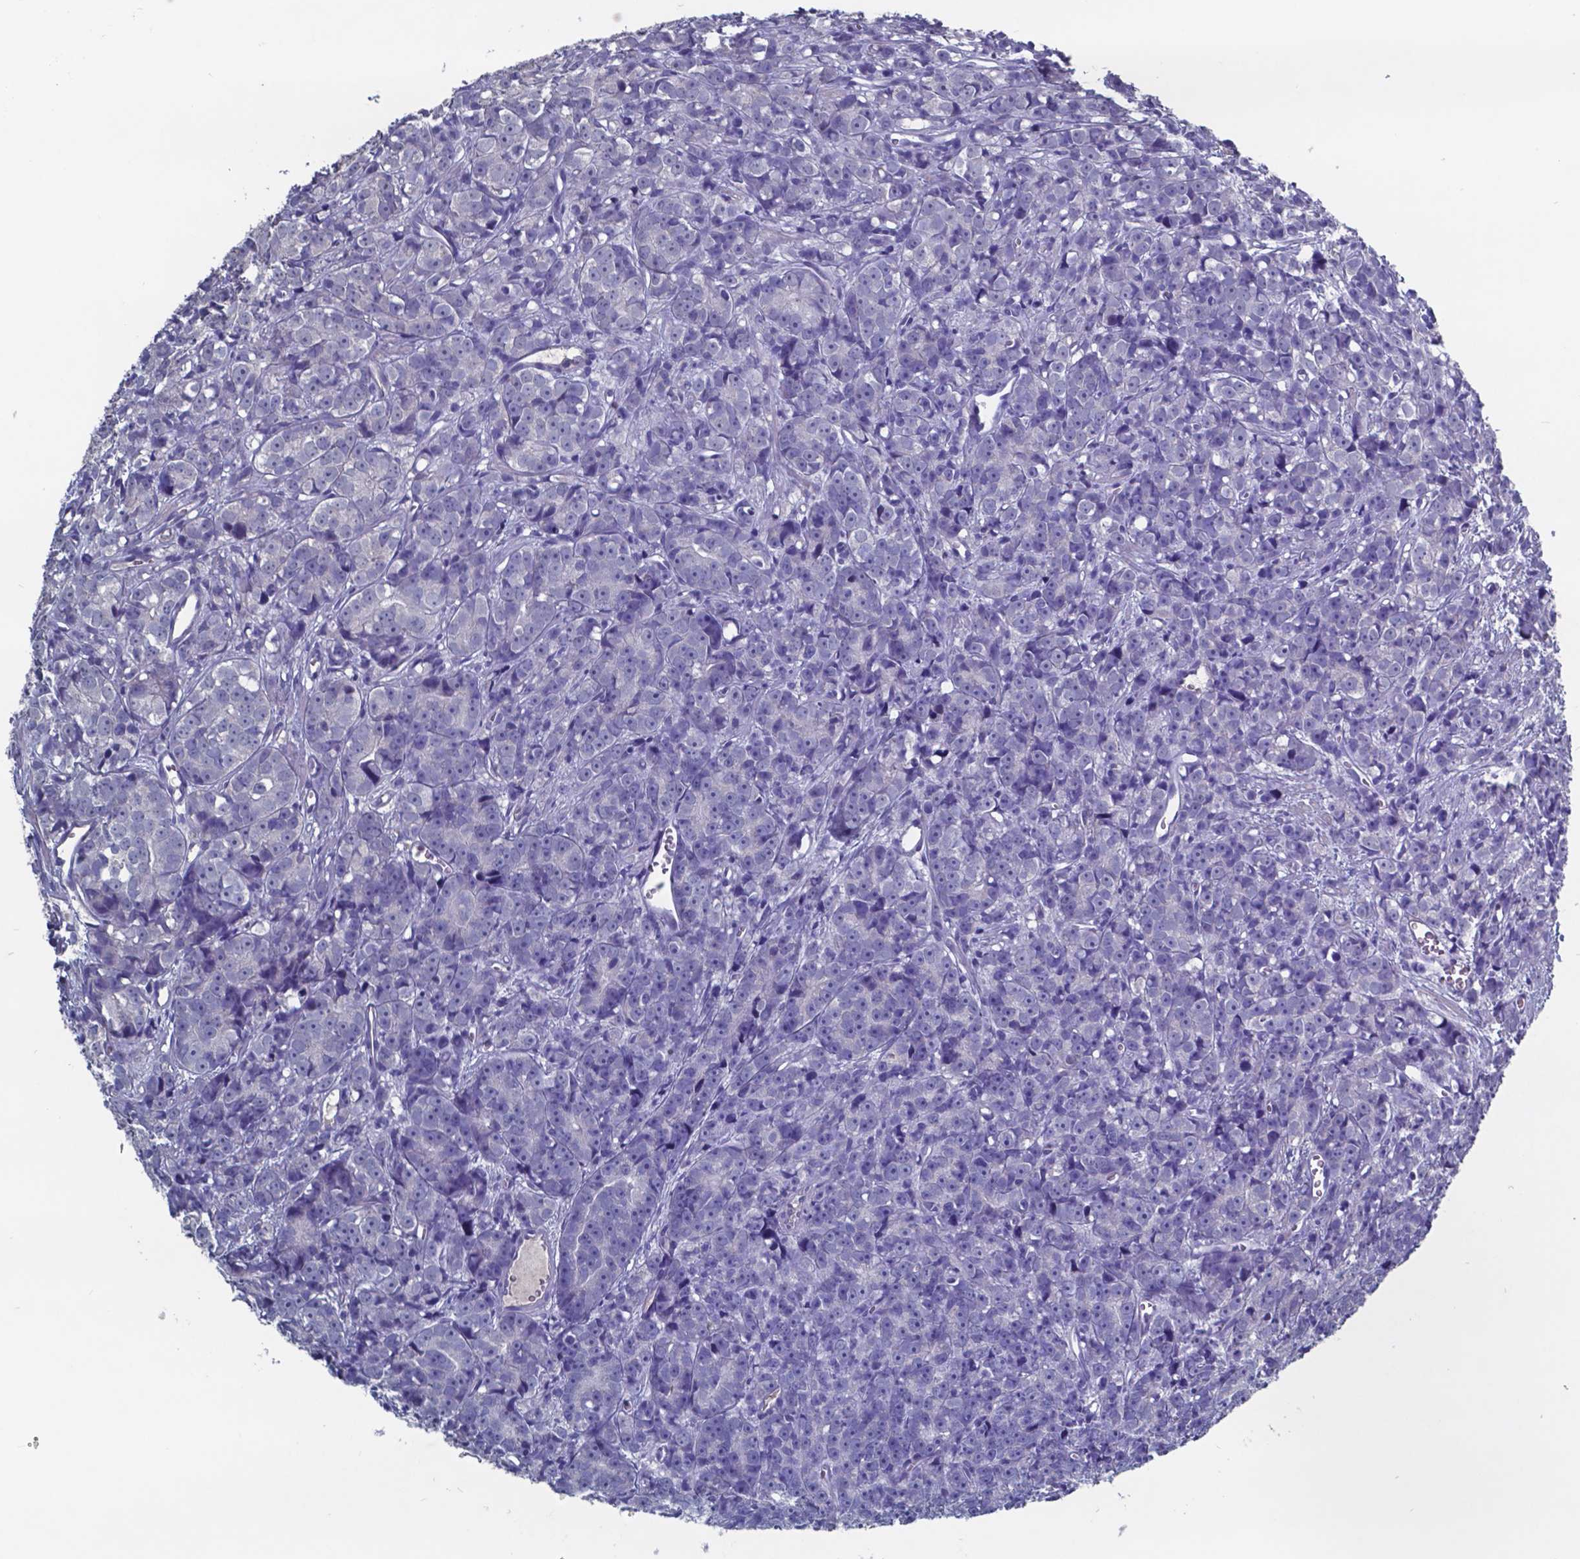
{"staining": {"intensity": "negative", "quantity": "none", "location": "none"}, "tissue": "prostate cancer", "cell_type": "Tumor cells", "image_type": "cancer", "snomed": [{"axis": "morphology", "description": "Adenocarcinoma, High grade"}, {"axis": "topography", "description": "Prostate"}], "caption": "Immunohistochemistry photomicrograph of neoplastic tissue: human prostate cancer (adenocarcinoma (high-grade)) stained with DAB exhibits no significant protein staining in tumor cells. (Immunohistochemistry, brightfield microscopy, high magnification).", "gene": "TTR", "patient": {"sex": "male", "age": 77}}